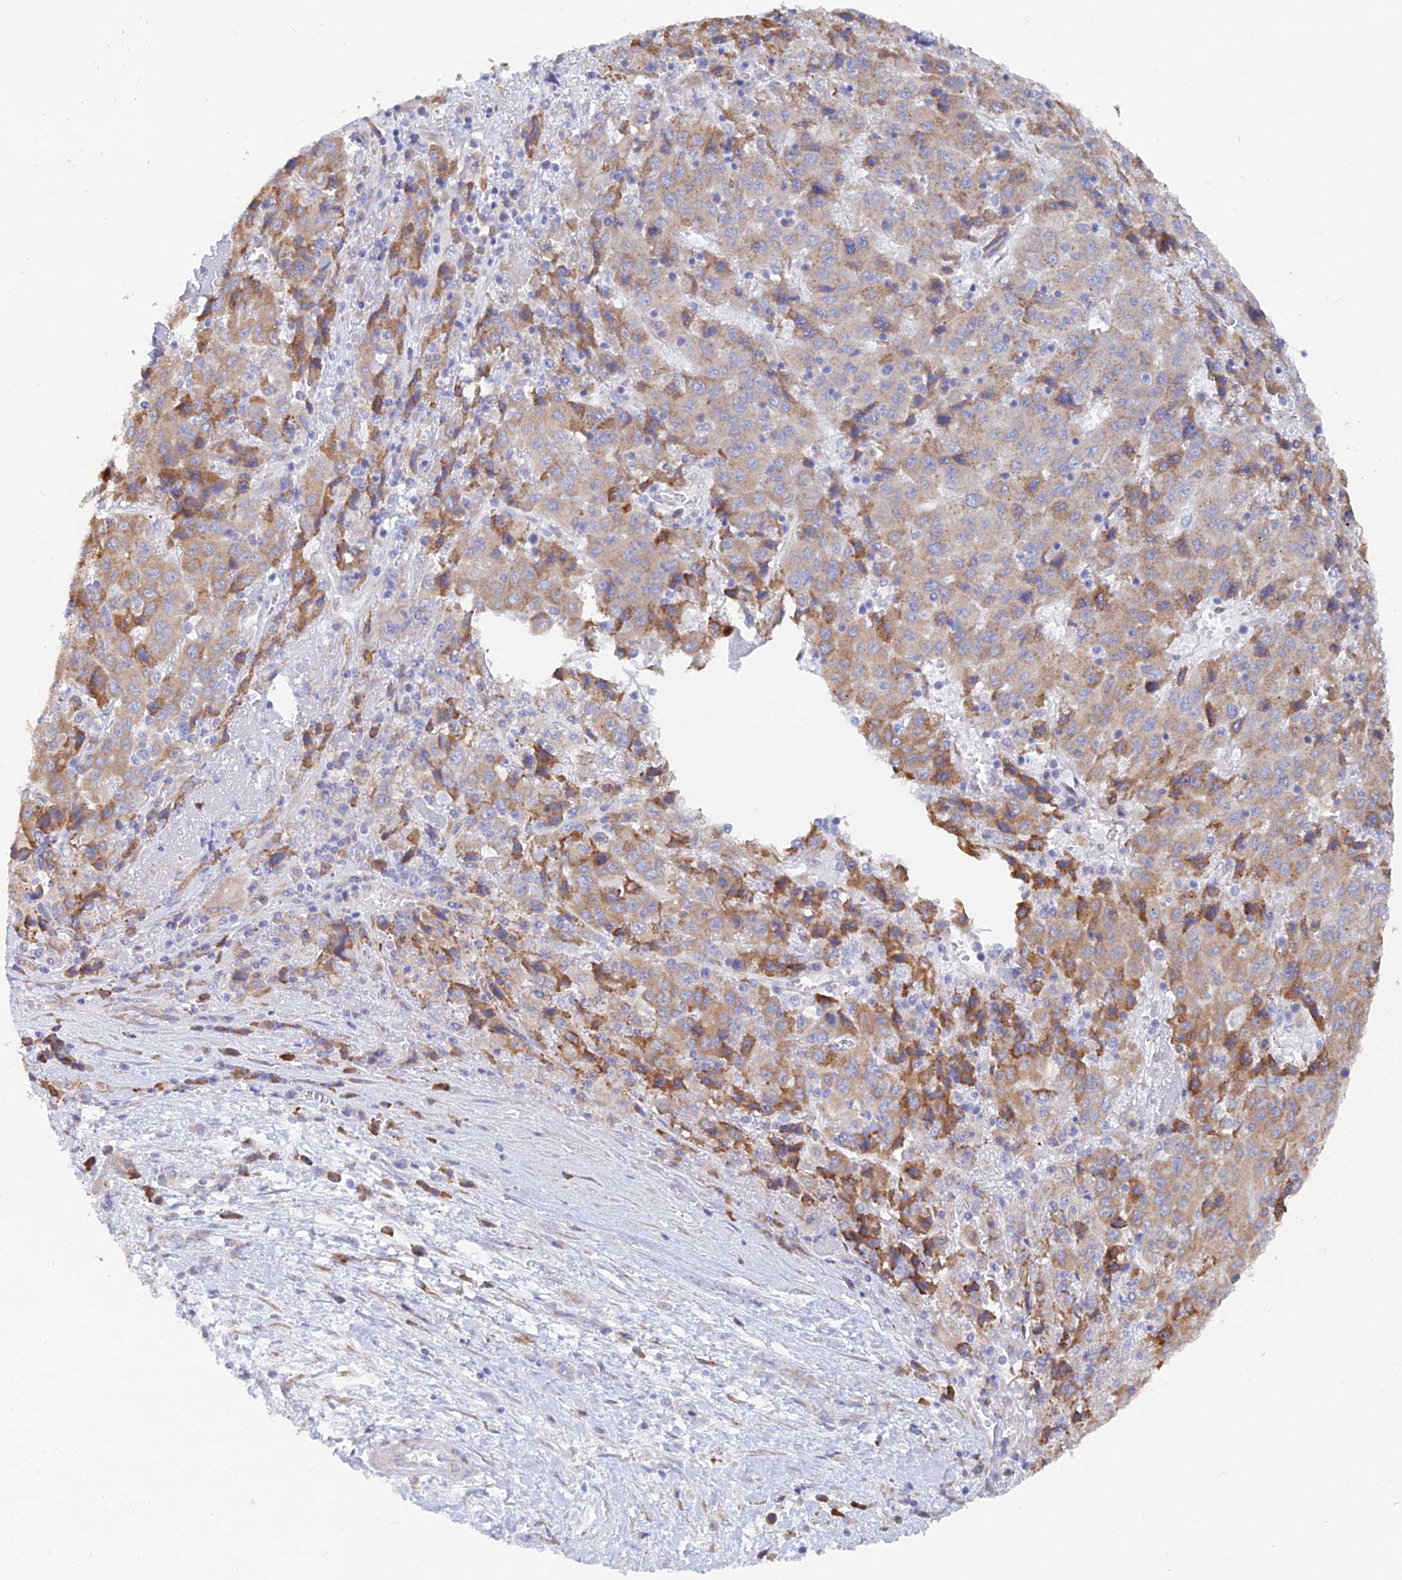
{"staining": {"intensity": "moderate", "quantity": ">75%", "location": "cytoplasmic/membranous"}, "tissue": "liver cancer", "cell_type": "Tumor cells", "image_type": "cancer", "snomed": [{"axis": "morphology", "description": "Carcinoma, Hepatocellular, NOS"}, {"axis": "topography", "description": "Liver"}], "caption": "Immunohistochemical staining of human liver cancer (hepatocellular carcinoma) shows medium levels of moderate cytoplasmic/membranous protein positivity in about >75% of tumor cells.", "gene": "WDR35", "patient": {"sex": "female", "age": 53}}